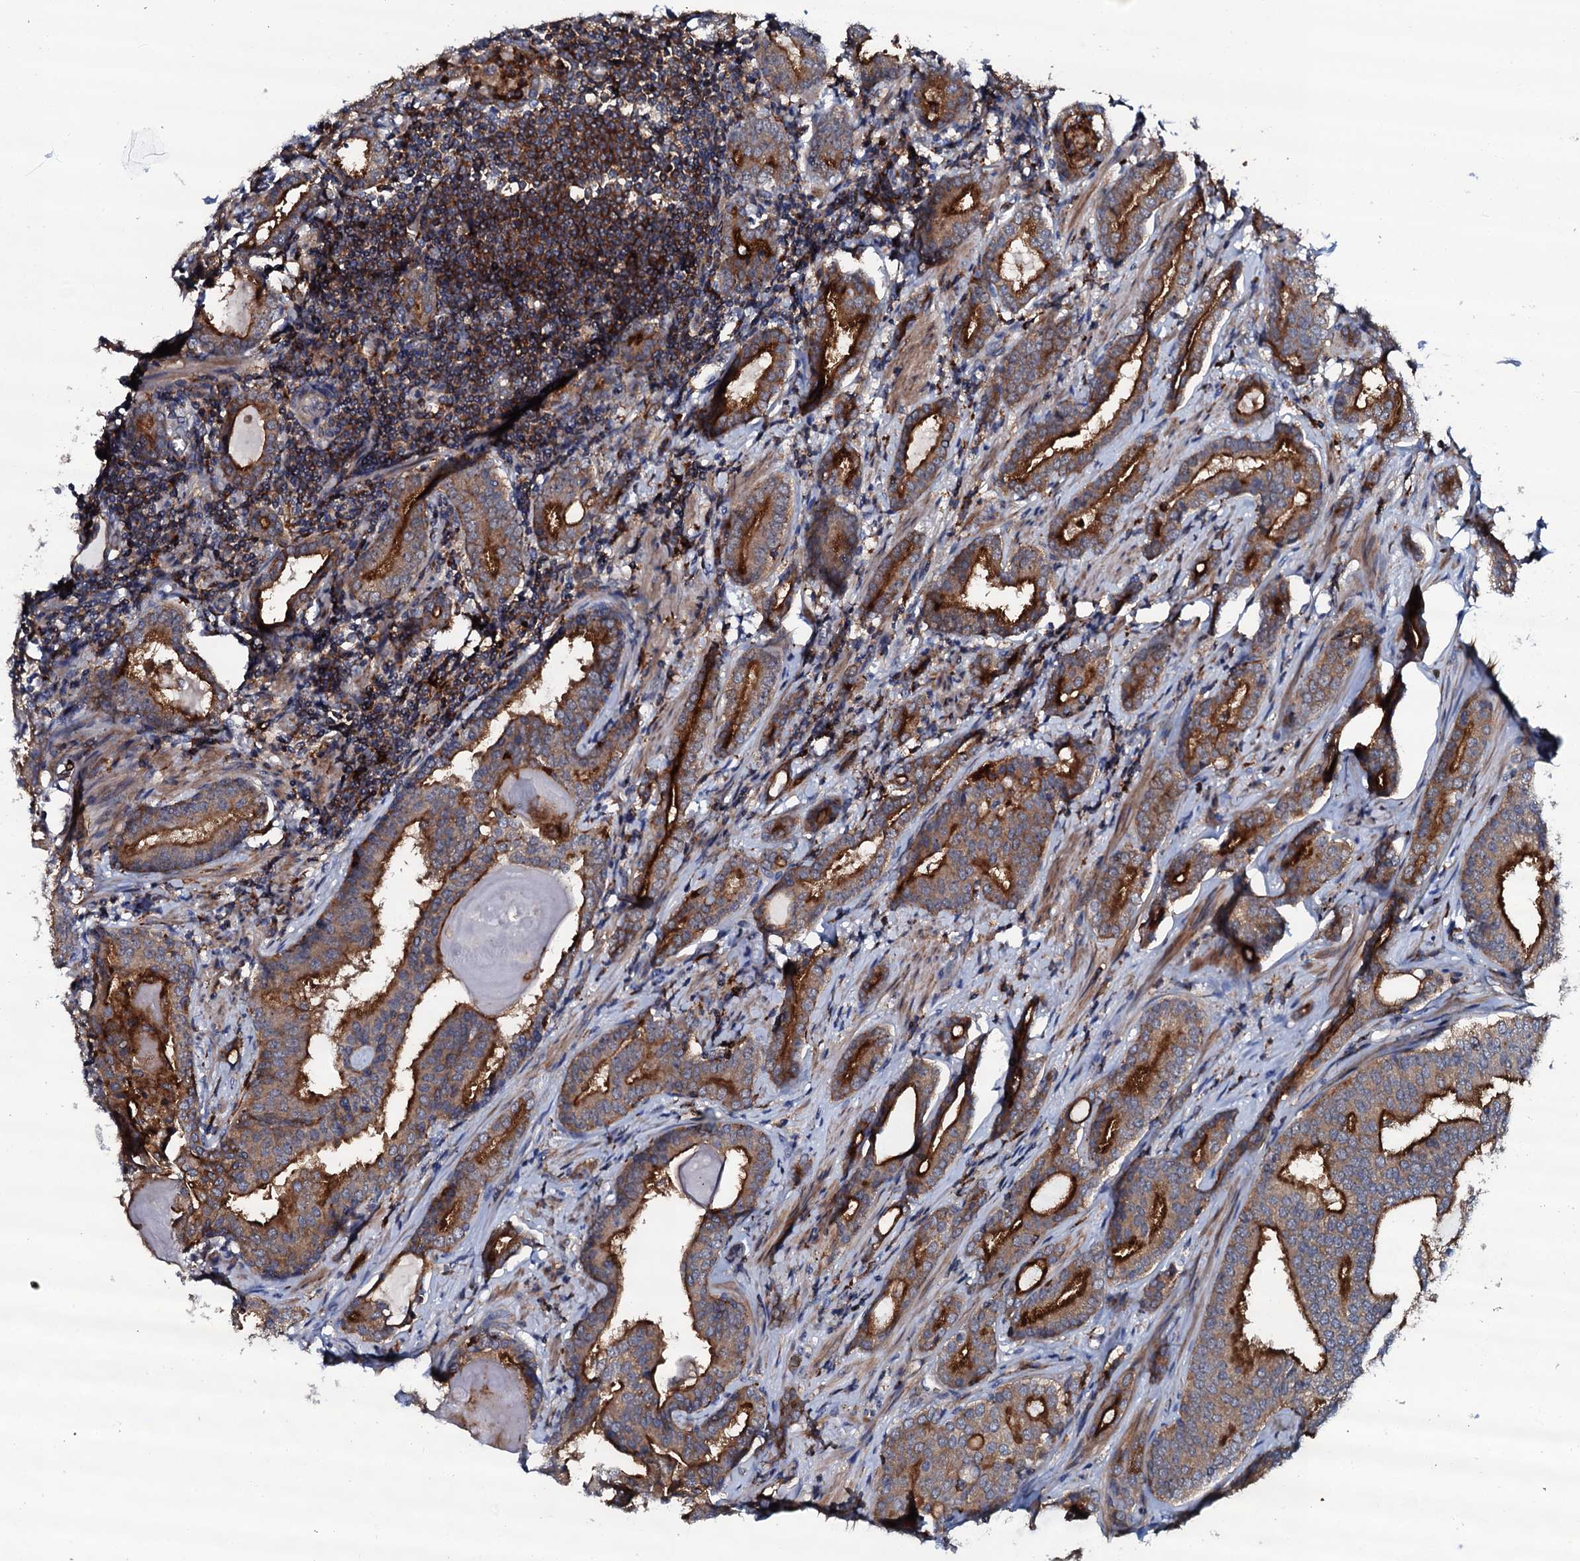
{"staining": {"intensity": "strong", "quantity": "25%-75%", "location": "cytoplasmic/membranous"}, "tissue": "prostate cancer", "cell_type": "Tumor cells", "image_type": "cancer", "snomed": [{"axis": "morphology", "description": "Adenocarcinoma, High grade"}, {"axis": "topography", "description": "Prostate"}], "caption": "Immunohistochemical staining of prostate cancer (high-grade adenocarcinoma) demonstrates high levels of strong cytoplasmic/membranous expression in about 25%-75% of tumor cells.", "gene": "VAMP8", "patient": {"sex": "male", "age": 63}}